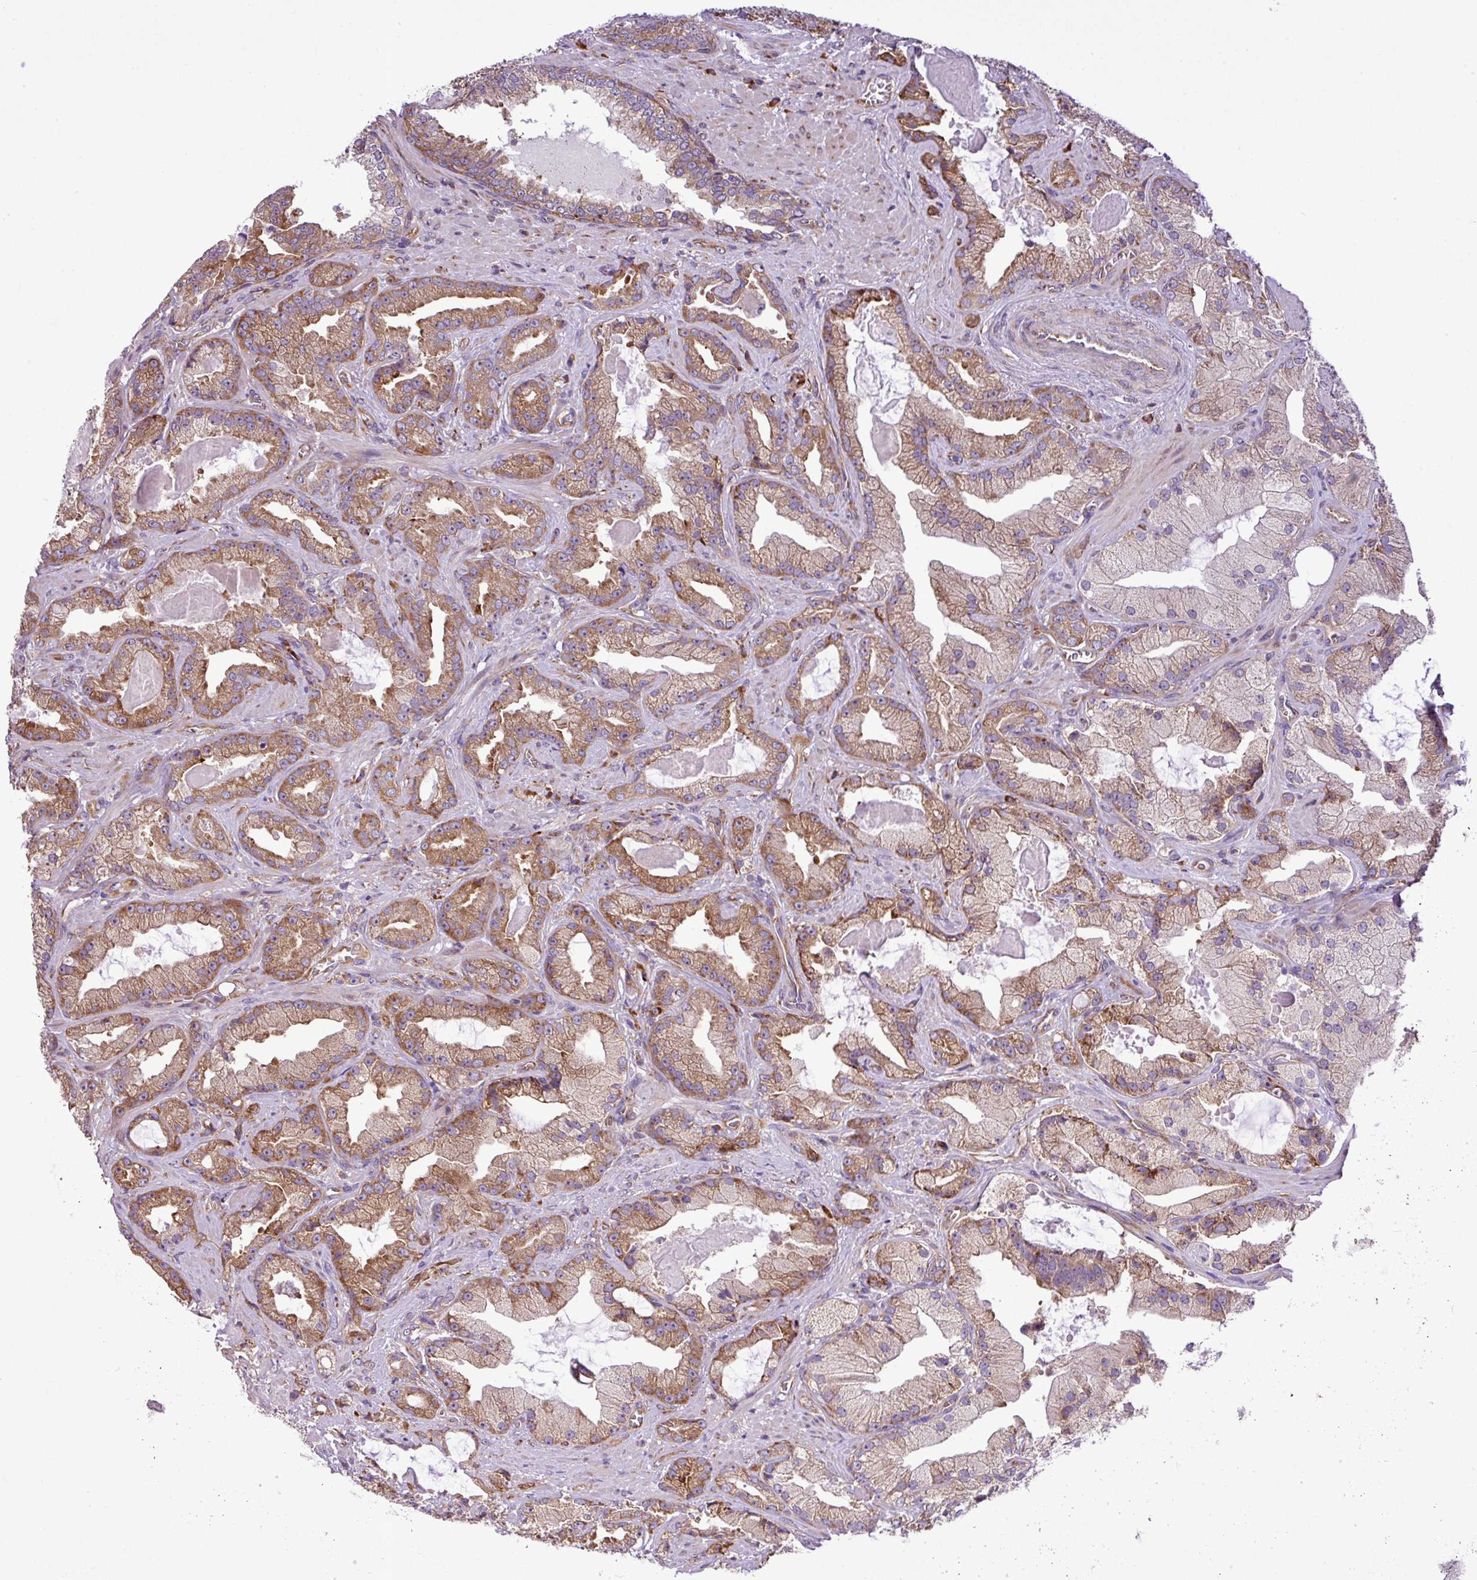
{"staining": {"intensity": "moderate", "quantity": "25%-75%", "location": "cytoplasmic/membranous"}, "tissue": "prostate cancer", "cell_type": "Tumor cells", "image_type": "cancer", "snomed": [{"axis": "morphology", "description": "Adenocarcinoma, High grade"}, {"axis": "topography", "description": "Prostate"}], "caption": "A brown stain shows moderate cytoplasmic/membranous expression of a protein in human adenocarcinoma (high-grade) (prostate) tumor cells.", "gene": "RPL13", "patient": {"sex": "male", "age": 68}}